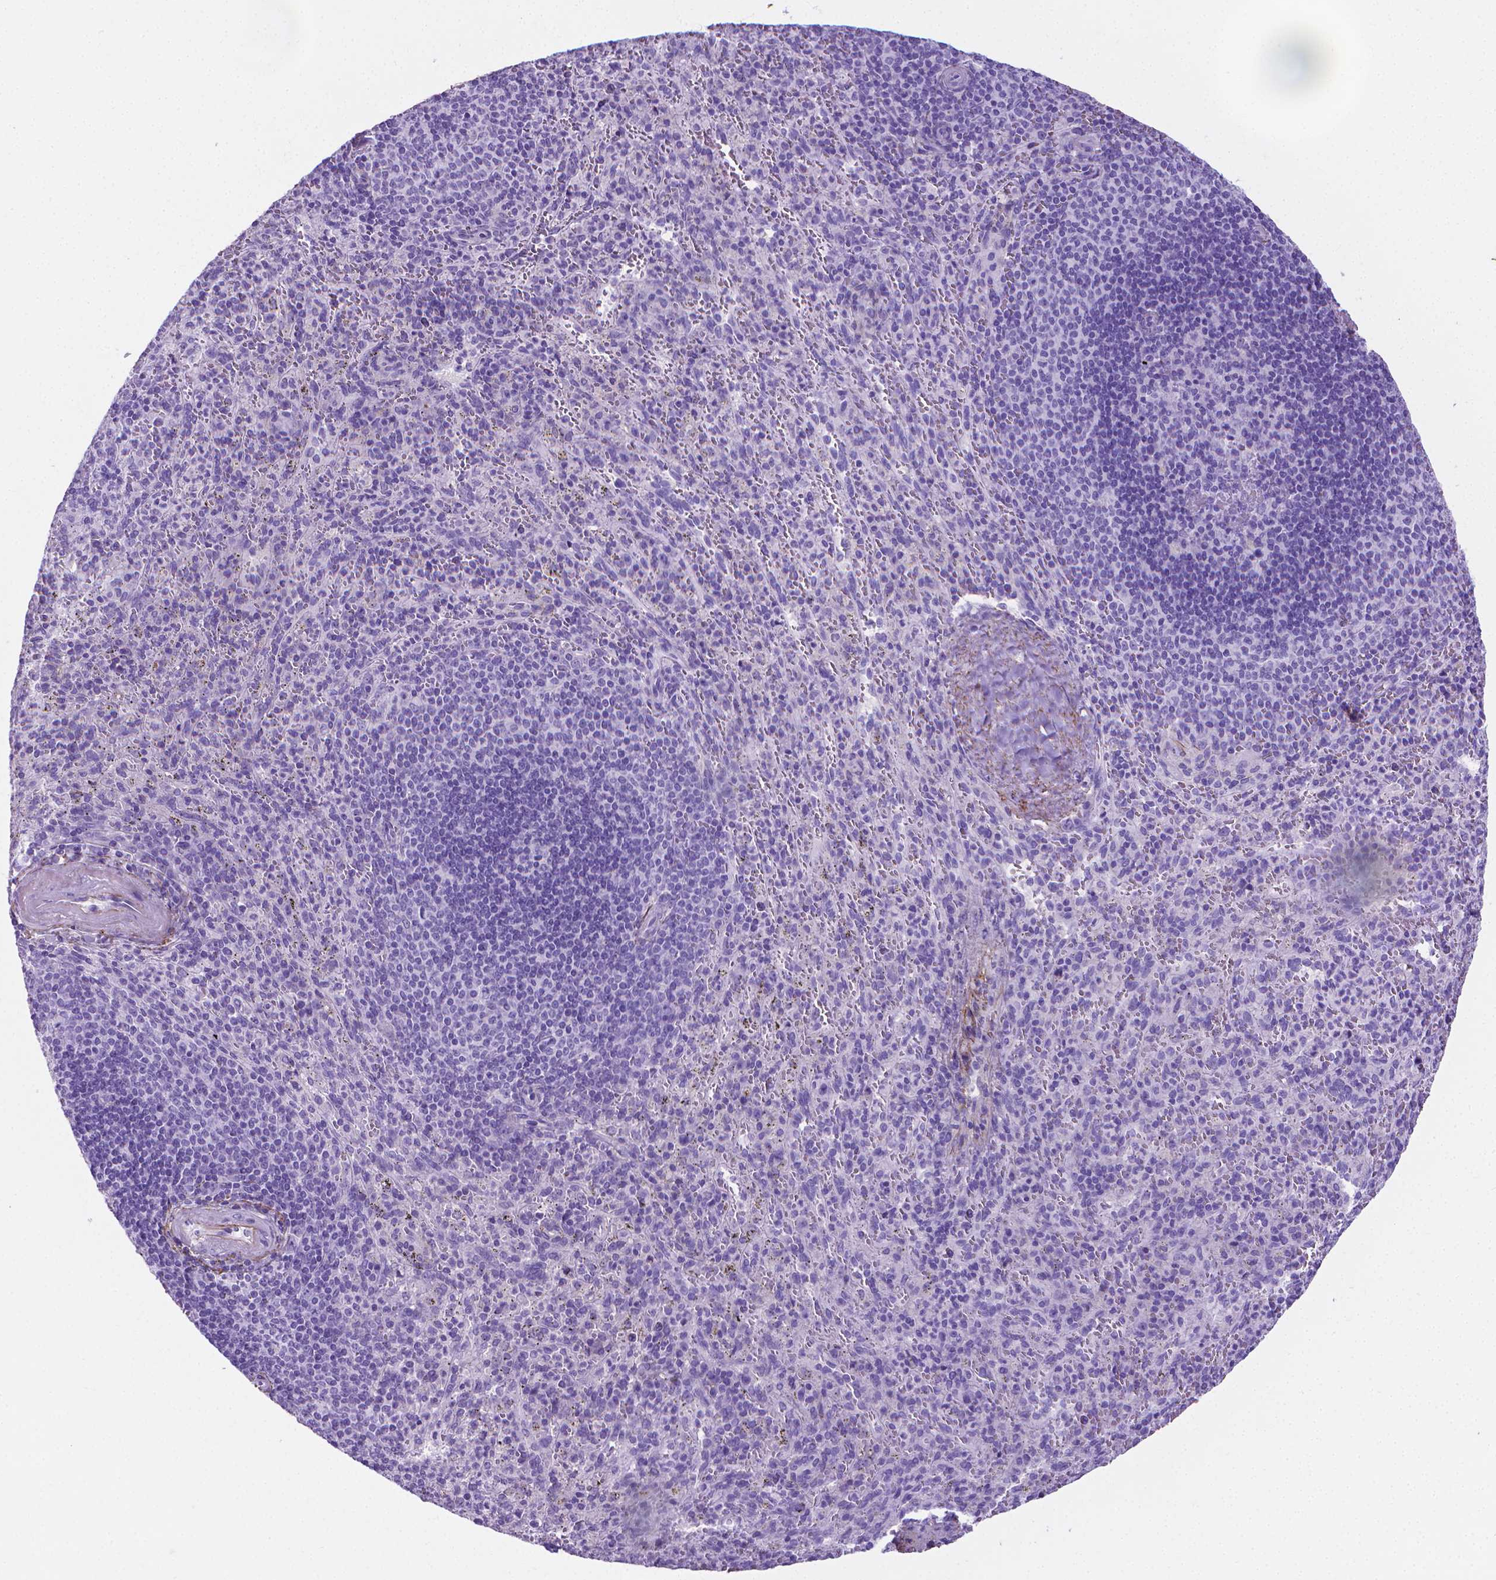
{"staining": {"intensity": "negative", "quantity": "none", "location": "none"}, "tissue": "spleen", "cell_type": "Cells in red pulp", "image_type": "normal", "snomed": [{"axis": "morphology", "description": "Normal tissue, NOS"}, {"axis": "topography", "description": "Spleen"}], "caption": "Immunohistochemistry of normal spleen shows no positivity in cells in red pulp.", "gene": "MFAP2", "patient": {"sex": "male", "age": 57}}